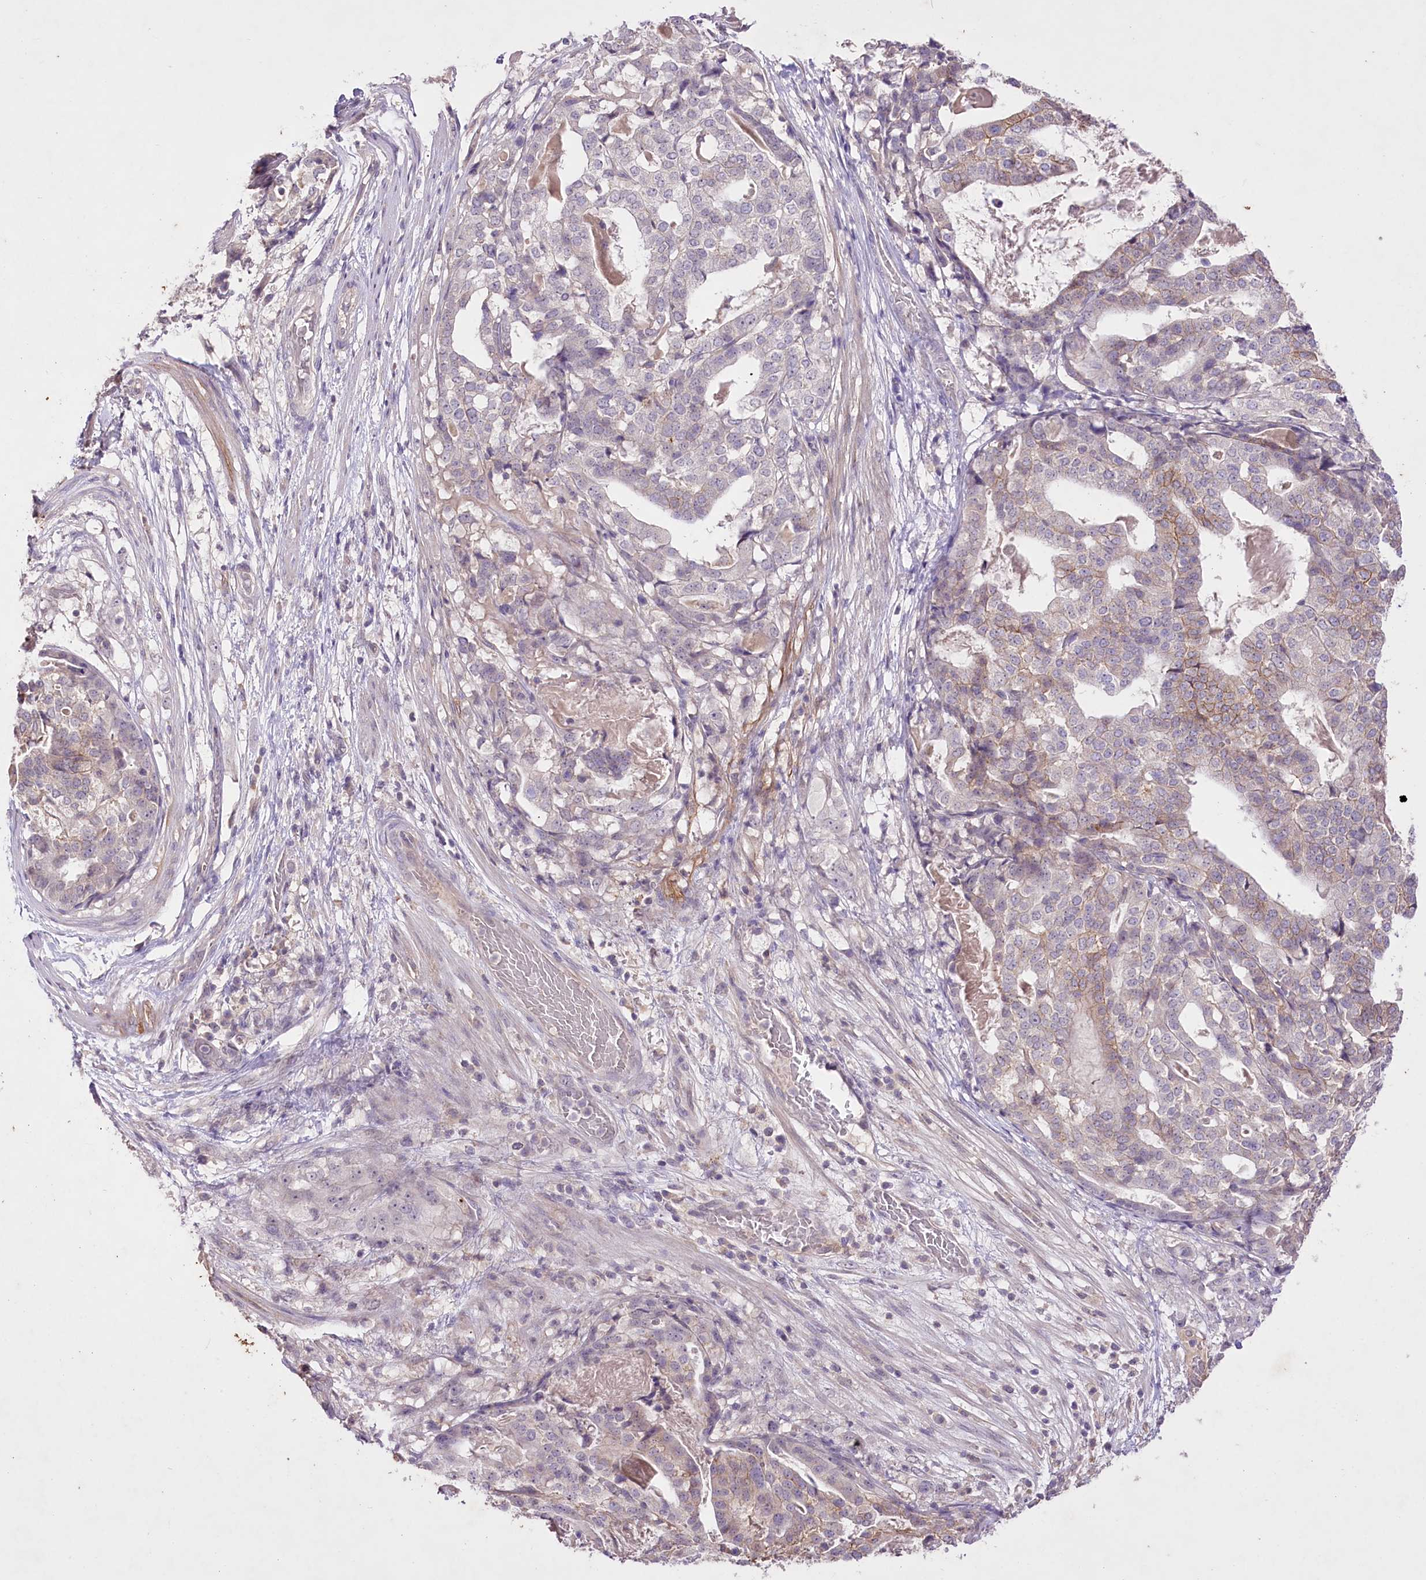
{"staining": {"intensity": "weak", "quantity": "<25%", "location": "cytoplasmic/membranous"}, "tissue": "stomach cancer", "cell_type": "Tumor cells", "image_type": "cancer", "snomed": [{"axis": "morphology", "description": "Adenocarcinoma, NOS"}, {"axis": "topography", "description": "Stomach"}], "caption": "Stomach cancer was stained to show a protein in brown. There is no significant expression in tumor cells.", "gene": "ENPP1", "patient": {"sex": "male", "age": 48}}